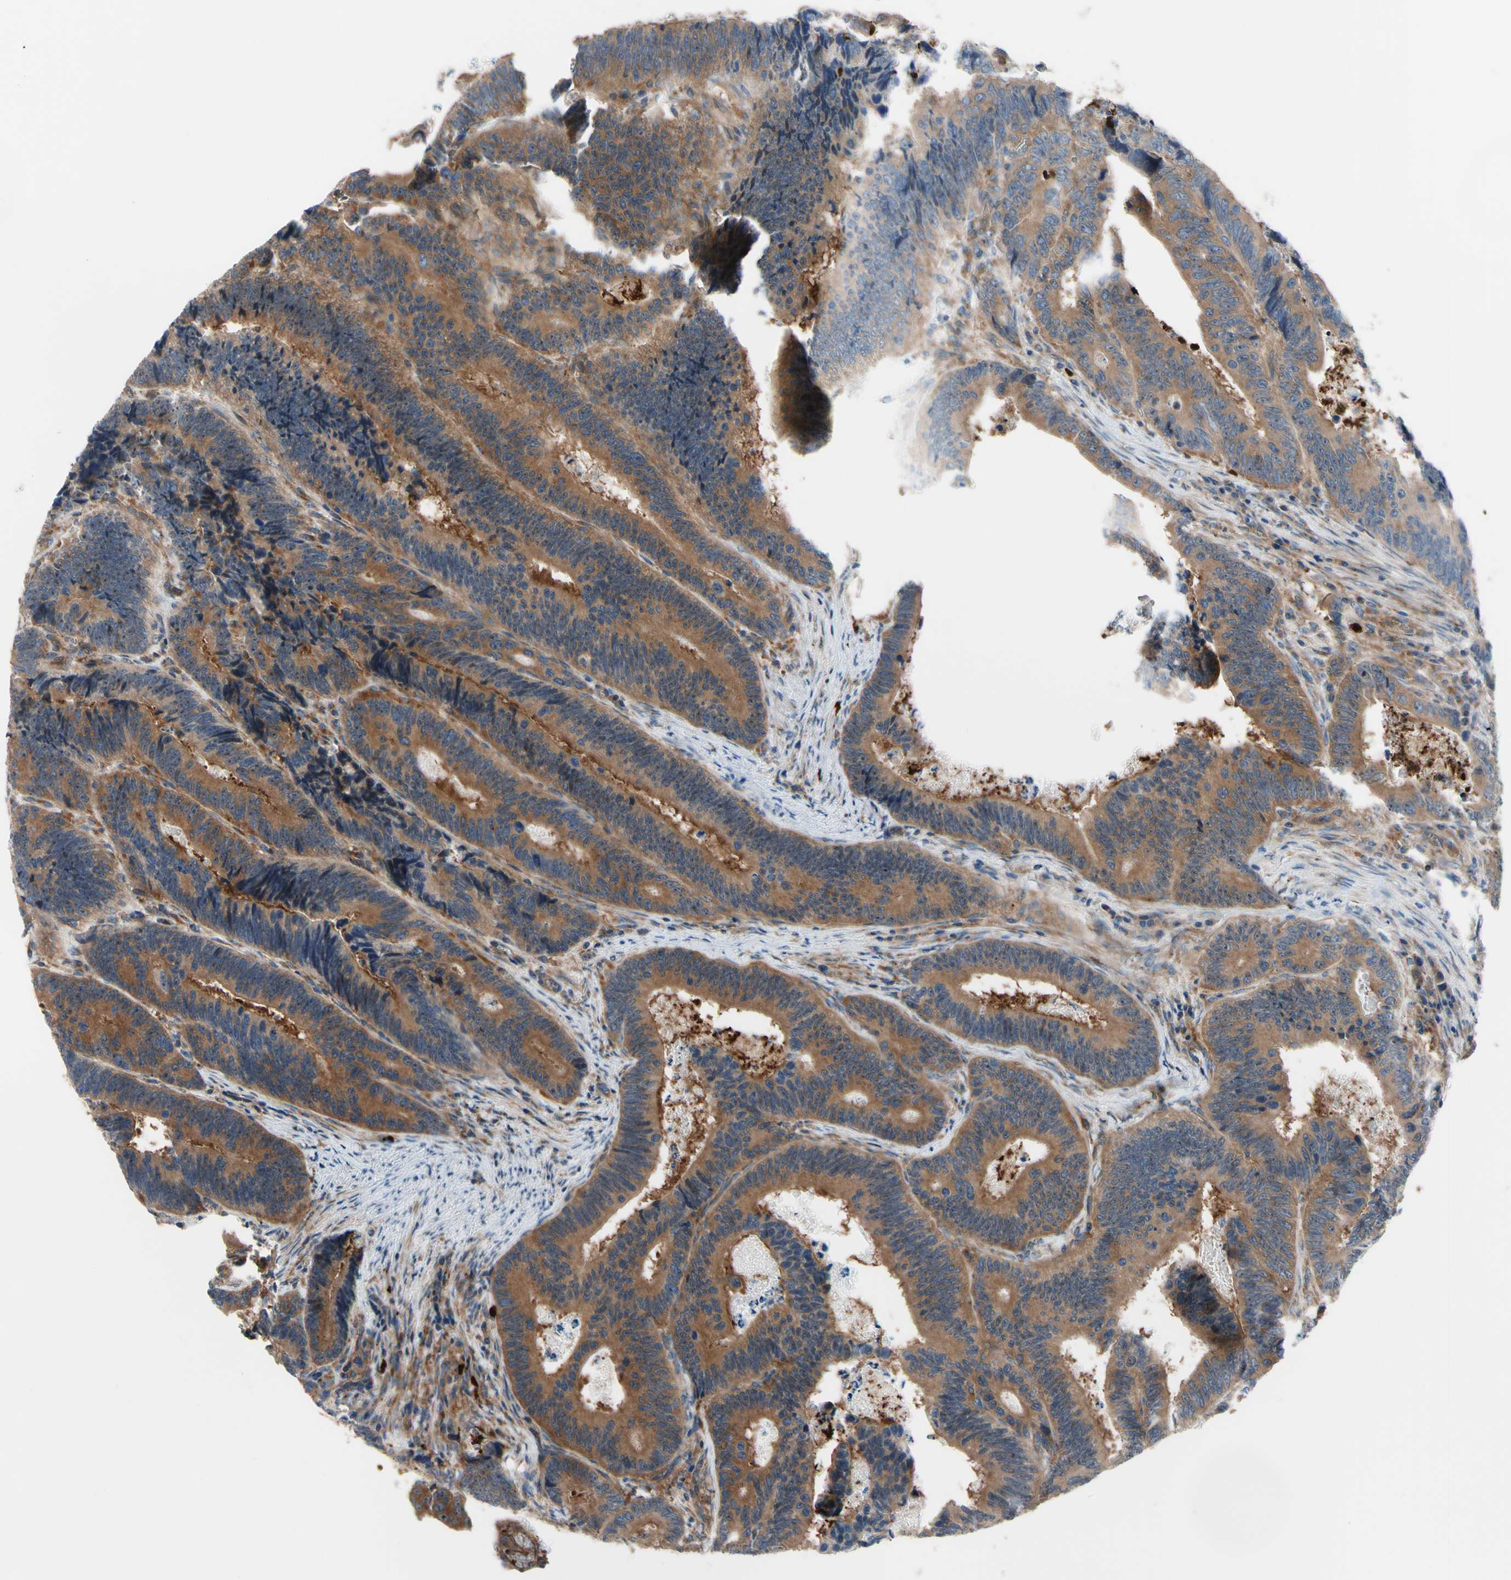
{"staining": {"intensity": "moderate", "quantity": ">75%", "location": "cytoplasmic/membranous,nuclear"}, "tissue": "colorectal cancer", "cell_type": "Tumor cells", "image_type": "cancer", "snomed": [{"axis": "morphology", "description": "Inflammation, NOS"}, {"axis": "morphology", "description": "Adenocarcinoma, NOS"}, {"axis": "topography", "description": "Colon"}], "caption": "DAB immunohistochemical staining of adenocarcinoma (colorectal) demonstrates moderate cytoplasmic/membranous and nuclear protein positivity in approximately >75% of tumor cells.", "gene": "USP9X", "patient": {"sex": "male", "age": 72}}